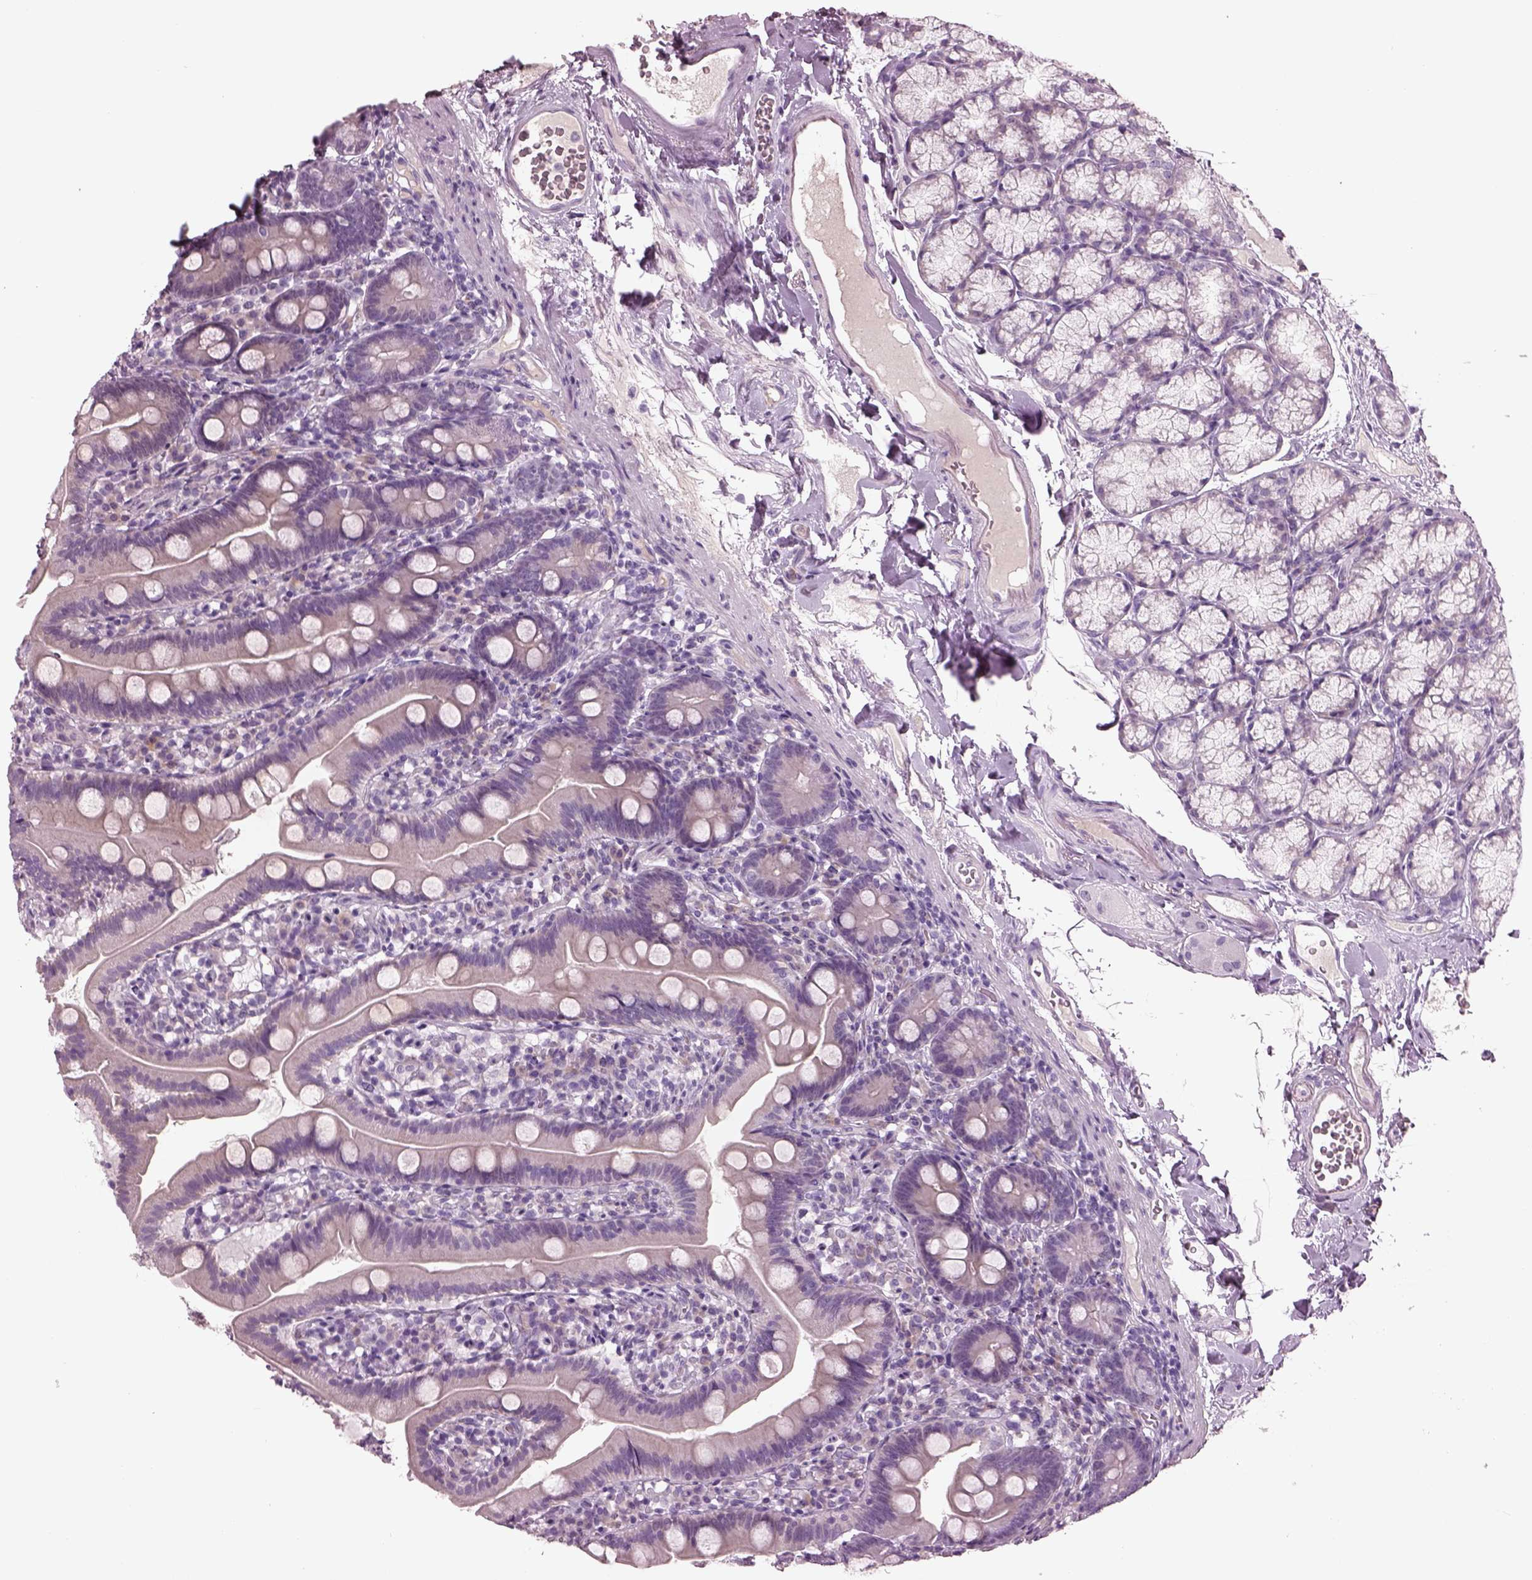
{"staining": {"intensity": "negative", "quantity": "none", "location": "none"}, "tissue": "duodenum", "cell_type": "Glandular cells", "image_type": "normal", "snomed": [{"axis": "morphology", "description": "Normal tissue, NOS"}, {"axis": "topography", "description": "Duodenum"}], "caption": "IHC of normal duodenum demonstrates no staining in glandular cells. Brightfield microscopy of immunohistochemistry stained with DAB (3,3'-diaminobenzidine) (brown) and hematoxylin (blue), captured at high magnification.", "gene": "CYLC1", "patient": {"sex": "female", "age": 67}}